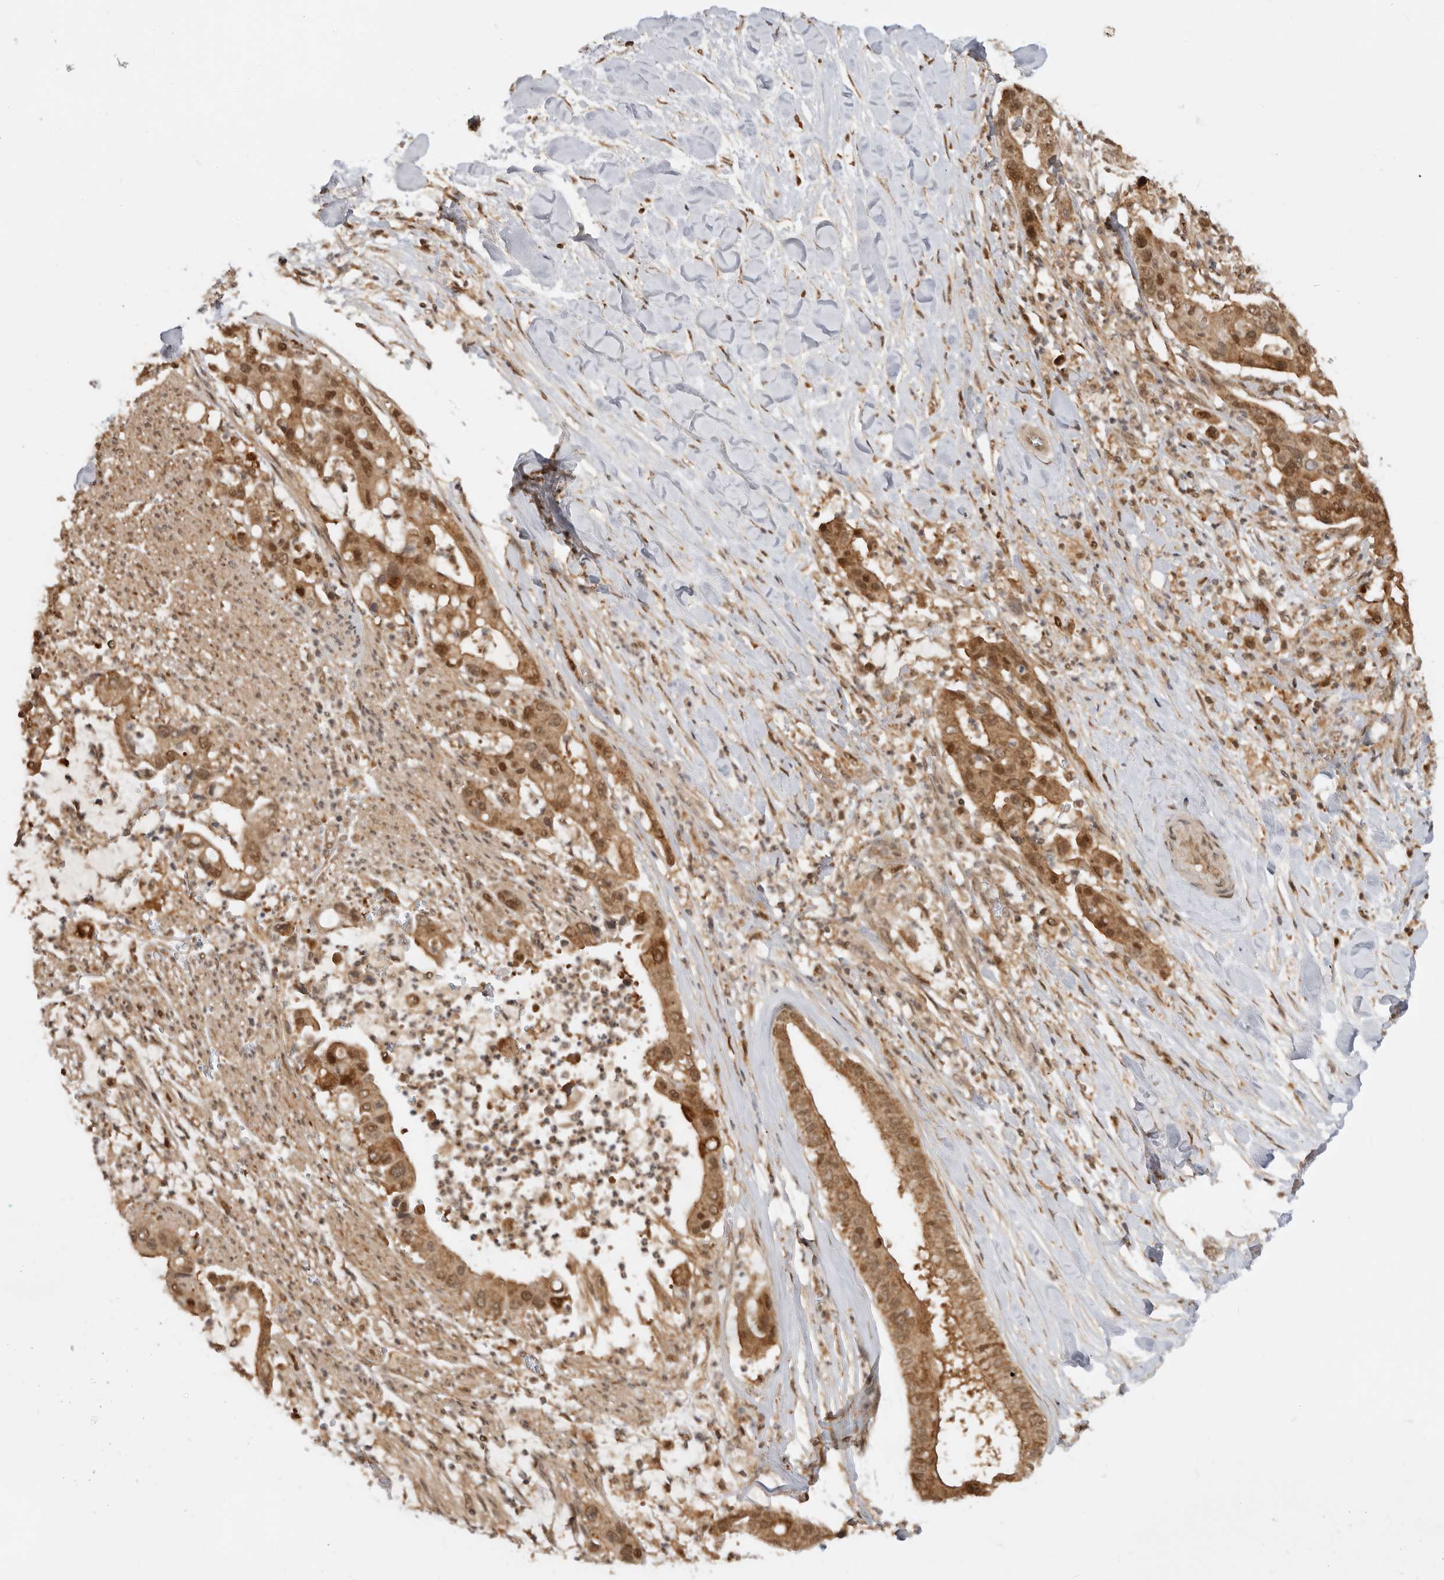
{"staining": {"intensity": "moderate", "quantity": ">75%", "location": "cytoplasmic/membranous,nuclear"}, "tissue": "liver cancer", "cell_type": "Tumor cells", "image_type": "cancer", "snomed": [{"axis": "morphology", "description": "Cholangiocarcinoma"}, {"axis": "topography", "description": "Liver"}], "caption": "Brown immunohistochemical staining in liver cholangiocarcinoma exhibits moderate cytoplasmic/membranous and nuclear staining in about >75% of tumor cells.", "gene": "ADPRS", "patient": {"sex": "female", "age": 54}}